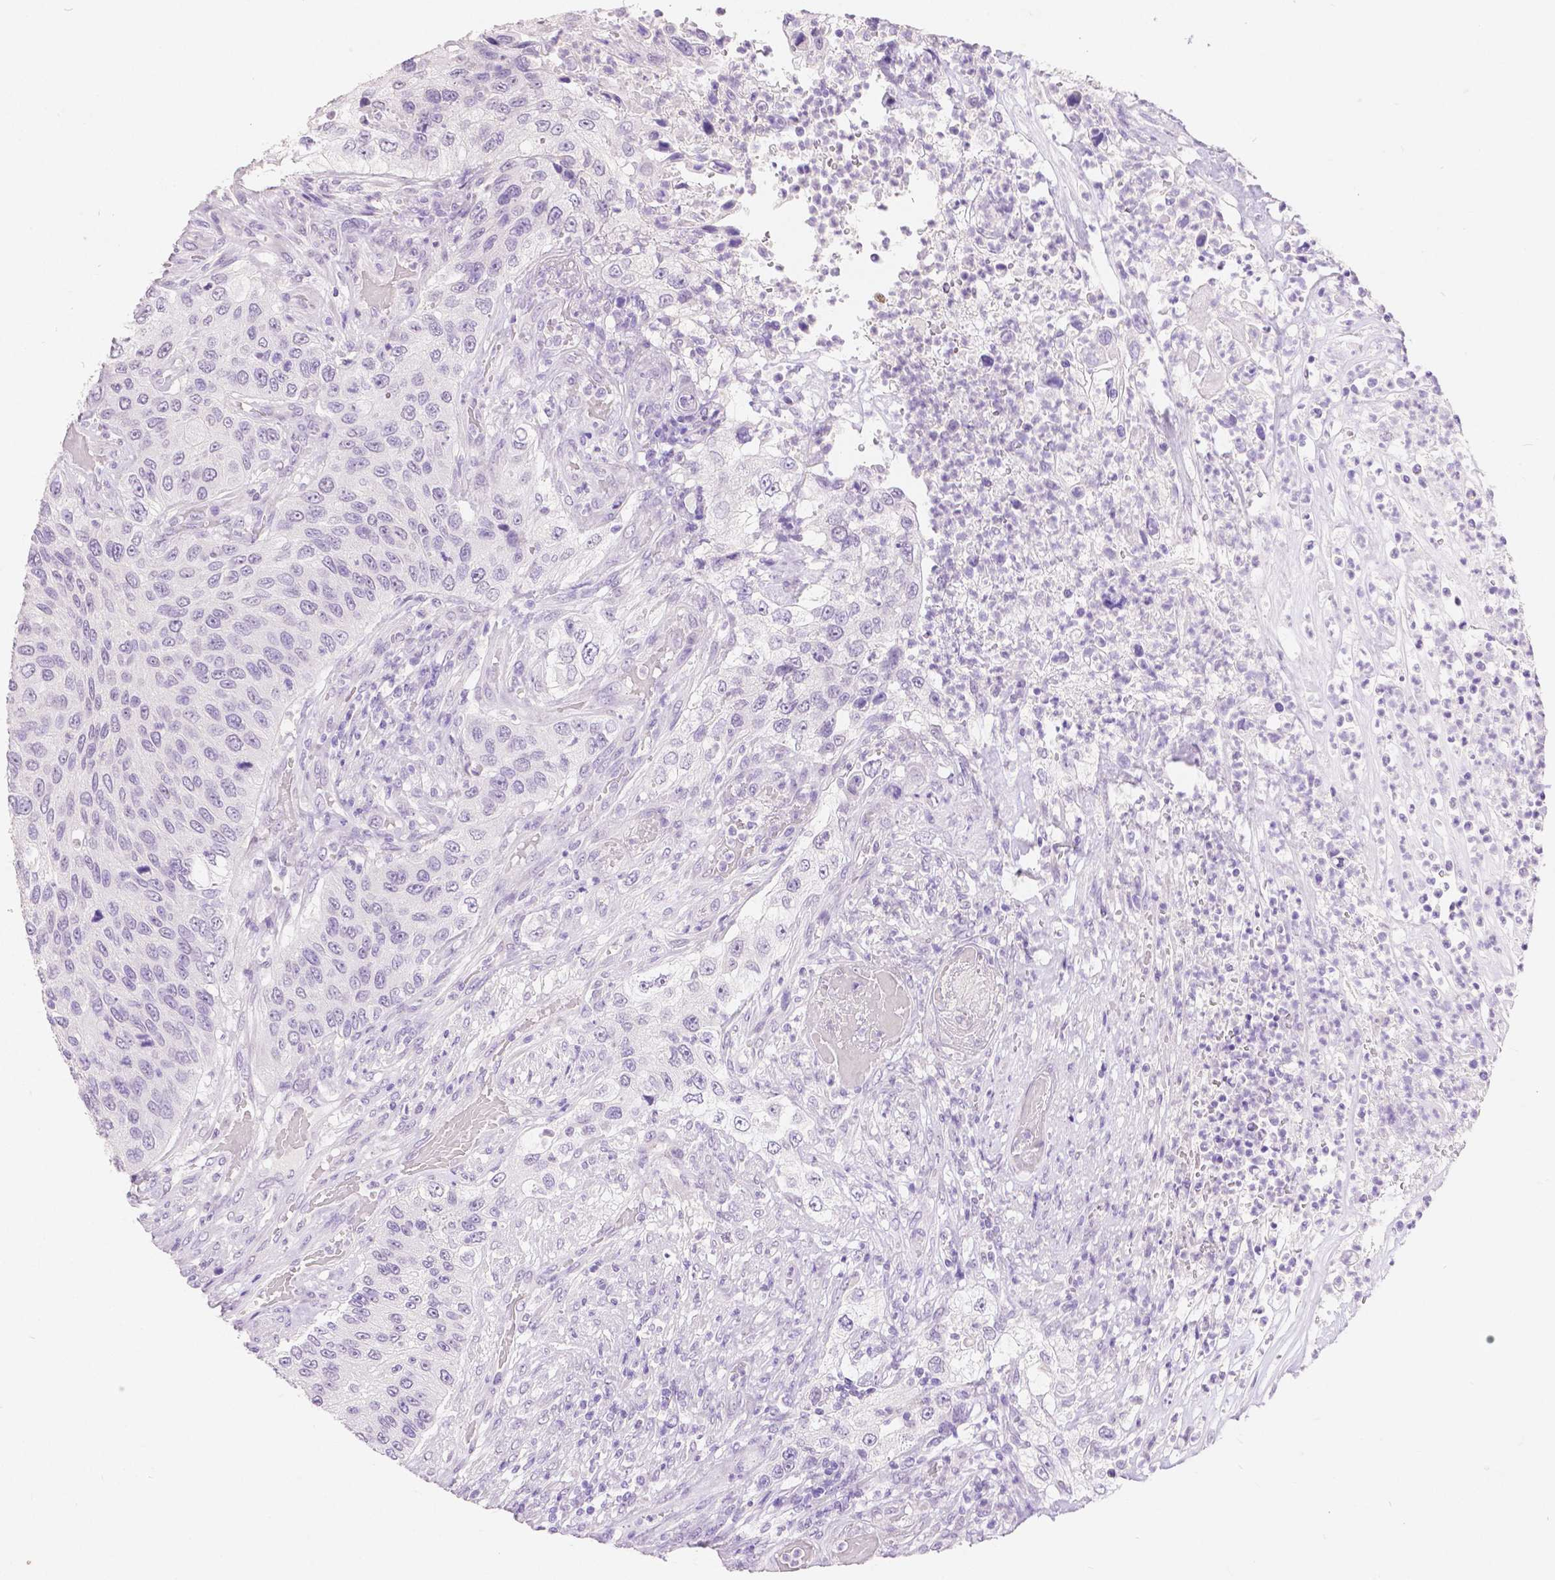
{"staining": {"intensity": "negative", "quantity": "none", "location": "none"}, "tissue": "urothelial cancer", "cell_type": "Tumor cells", "image_type": "cancer", "snomed": [{"axis": "morphology", "description": "Urothelial carcinoma, High grade"}, {"axis": "topography", "description": "Urinary bladder"}], "caption": "Histopathology image shows no significant protein expression in tumor cells of urothelial cancer.", "gene": "HNF1B", "patient": {"sex": "female", "age": 60}}